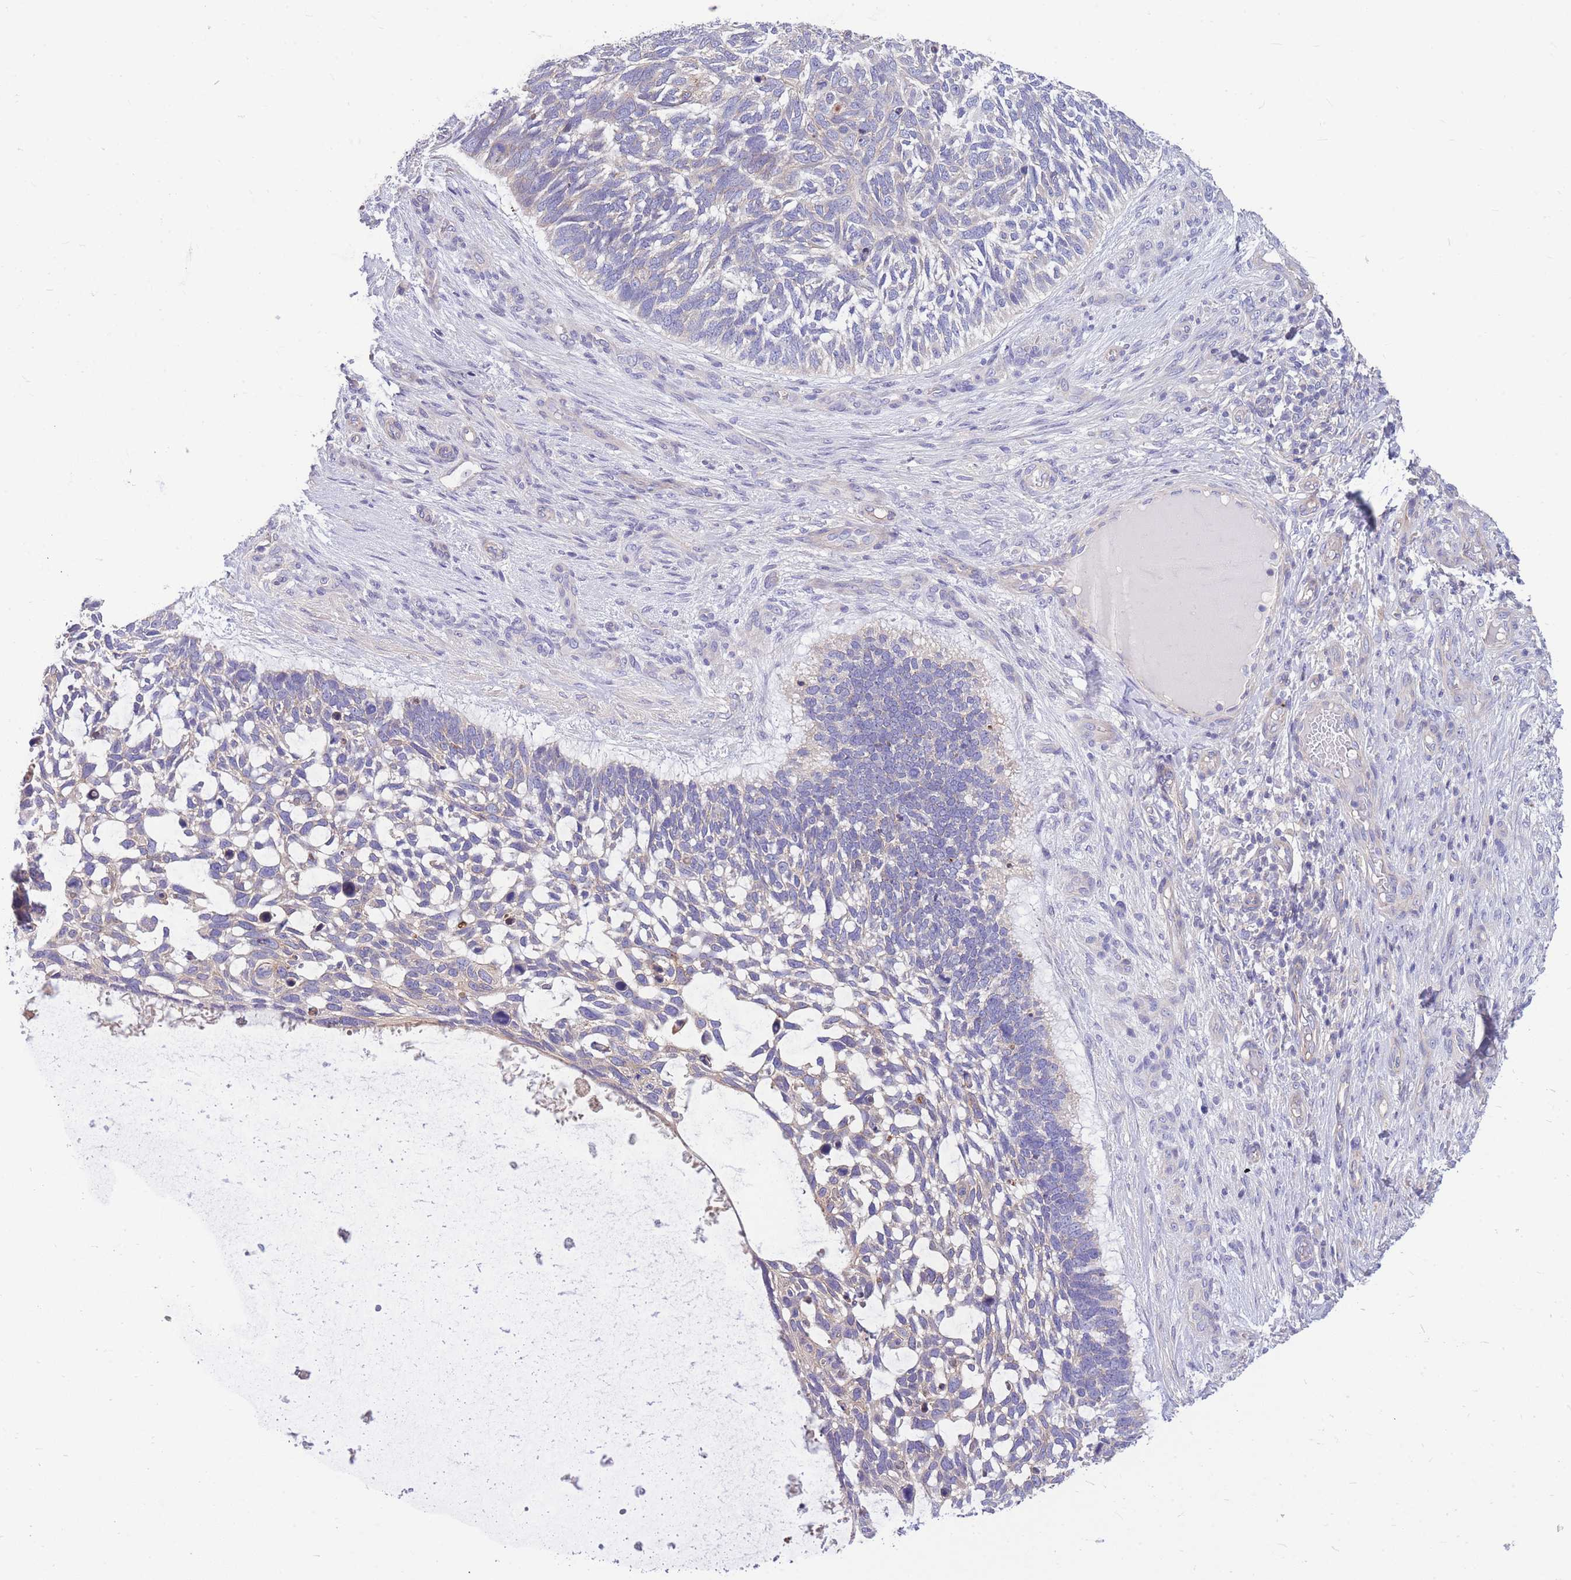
{"staining": {"intensity": "weak", "quantity": "<25%", "location": "cytoplasmic/membranous"}, "tissue": "skin cancer", "cell_type": "Tumor cells", "image_type": "cancer", "snomed": [{"axis": "morphology", "description": "Basal cell carcinoma"}, {"axis": "topography", "description": "Skin"}], "caption": "Skin cancer was stained to show a protein in brown. There is no significant positivity in tumor cells.", "gene": "OR5T1", "patient": {"sex": "male", "age": 88}}